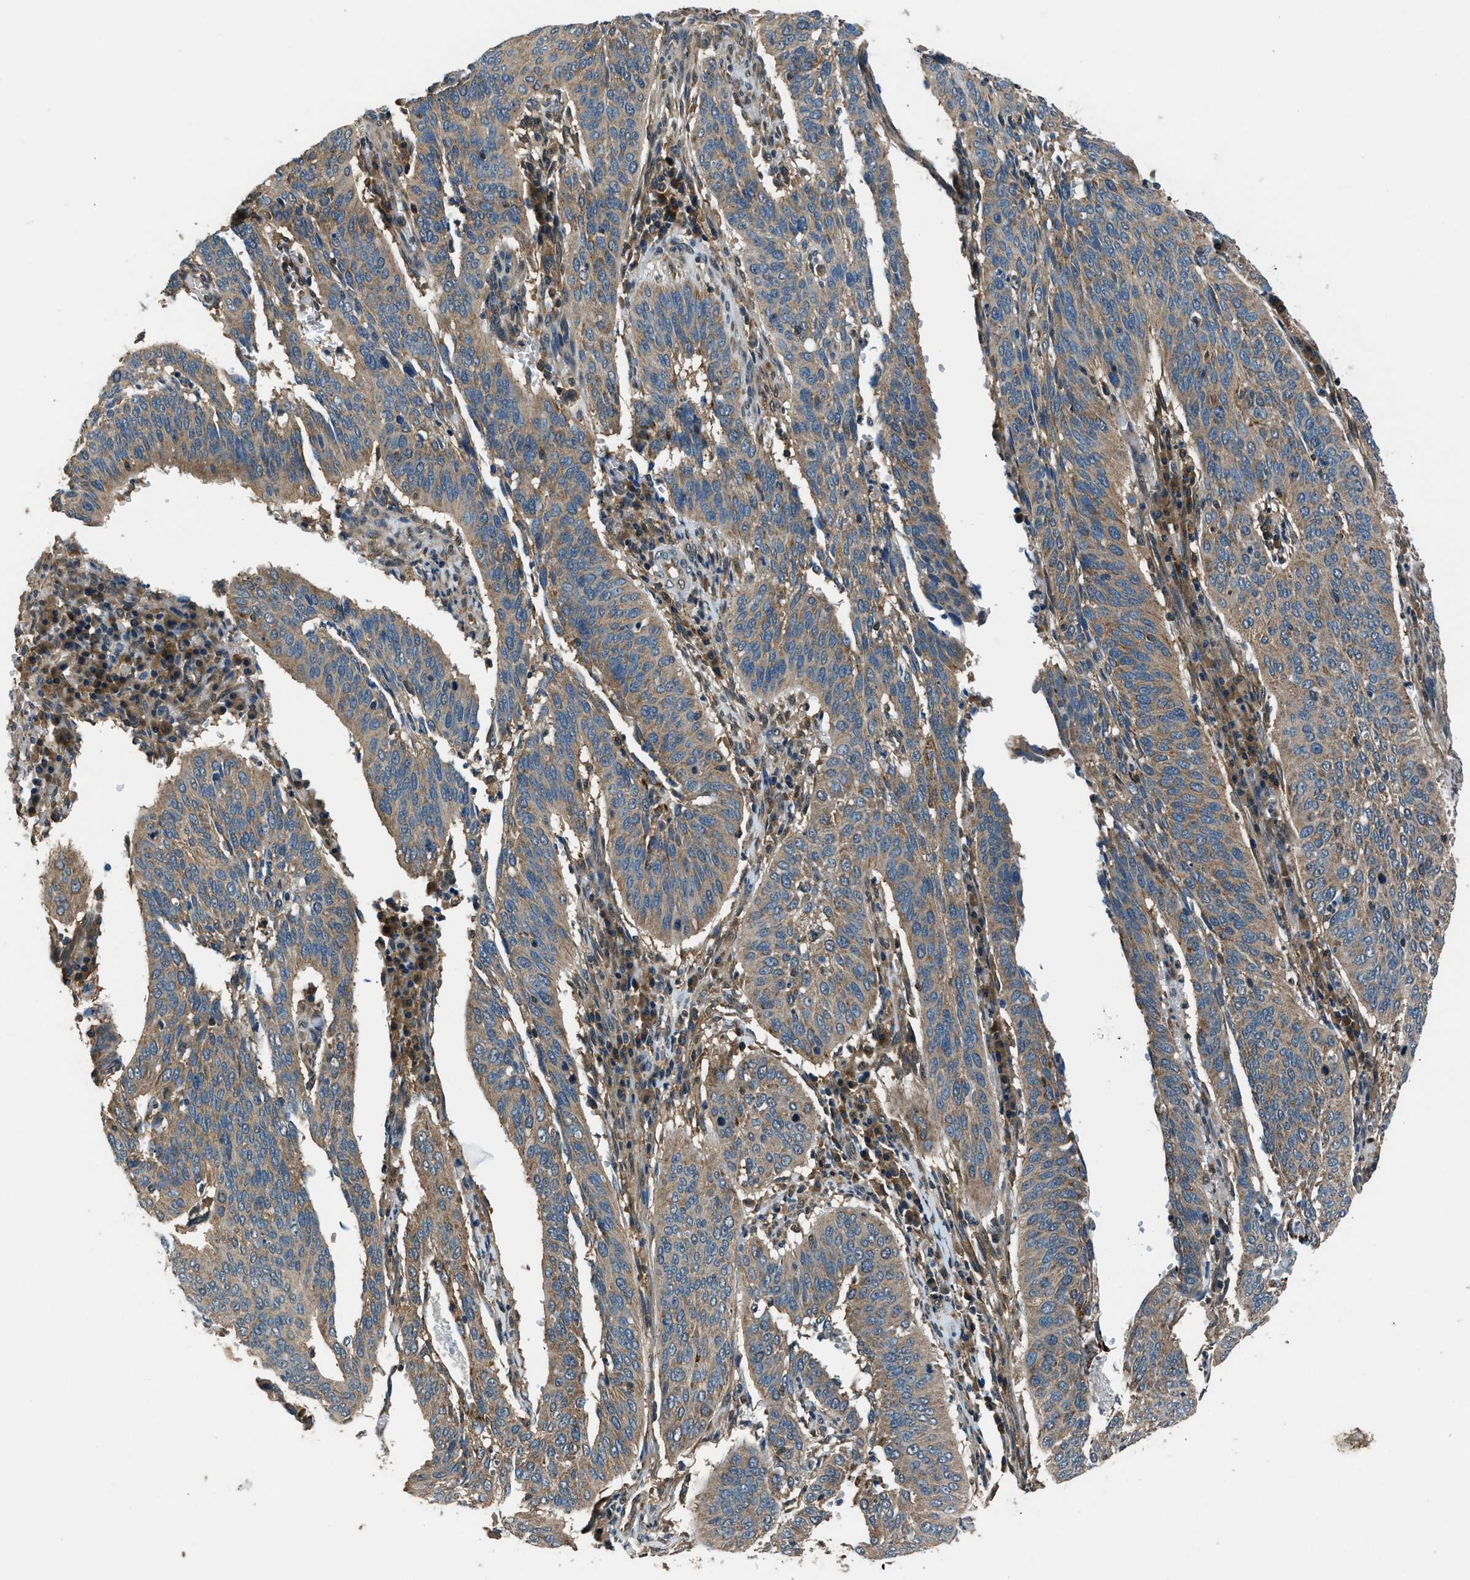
{"staining": {"intensity": "moderate", "quantity": ">75%", "location": "cytoplasmic/membranous"}, "tissue": "cervical cancer", "cell_type": "Tumor cells", "image_type": "cancer", "snomed": [{"axis": "morphology", "description": "Normal tissue, NOS"}, {"axis": "morphology", "description": "Squamous cell carcinoma, NOS"}, {"axis": "topography", "description": "Cervix"}], "caption": "Human squamous cell carcinoma (cervical) stained for a protein (brown) exhibits moderate cytoplasmic/membranous positive staining in about >75% of tumor cells.", "gene": "ARFGAP2", "patient": {"sex": "female", "age": 39}}